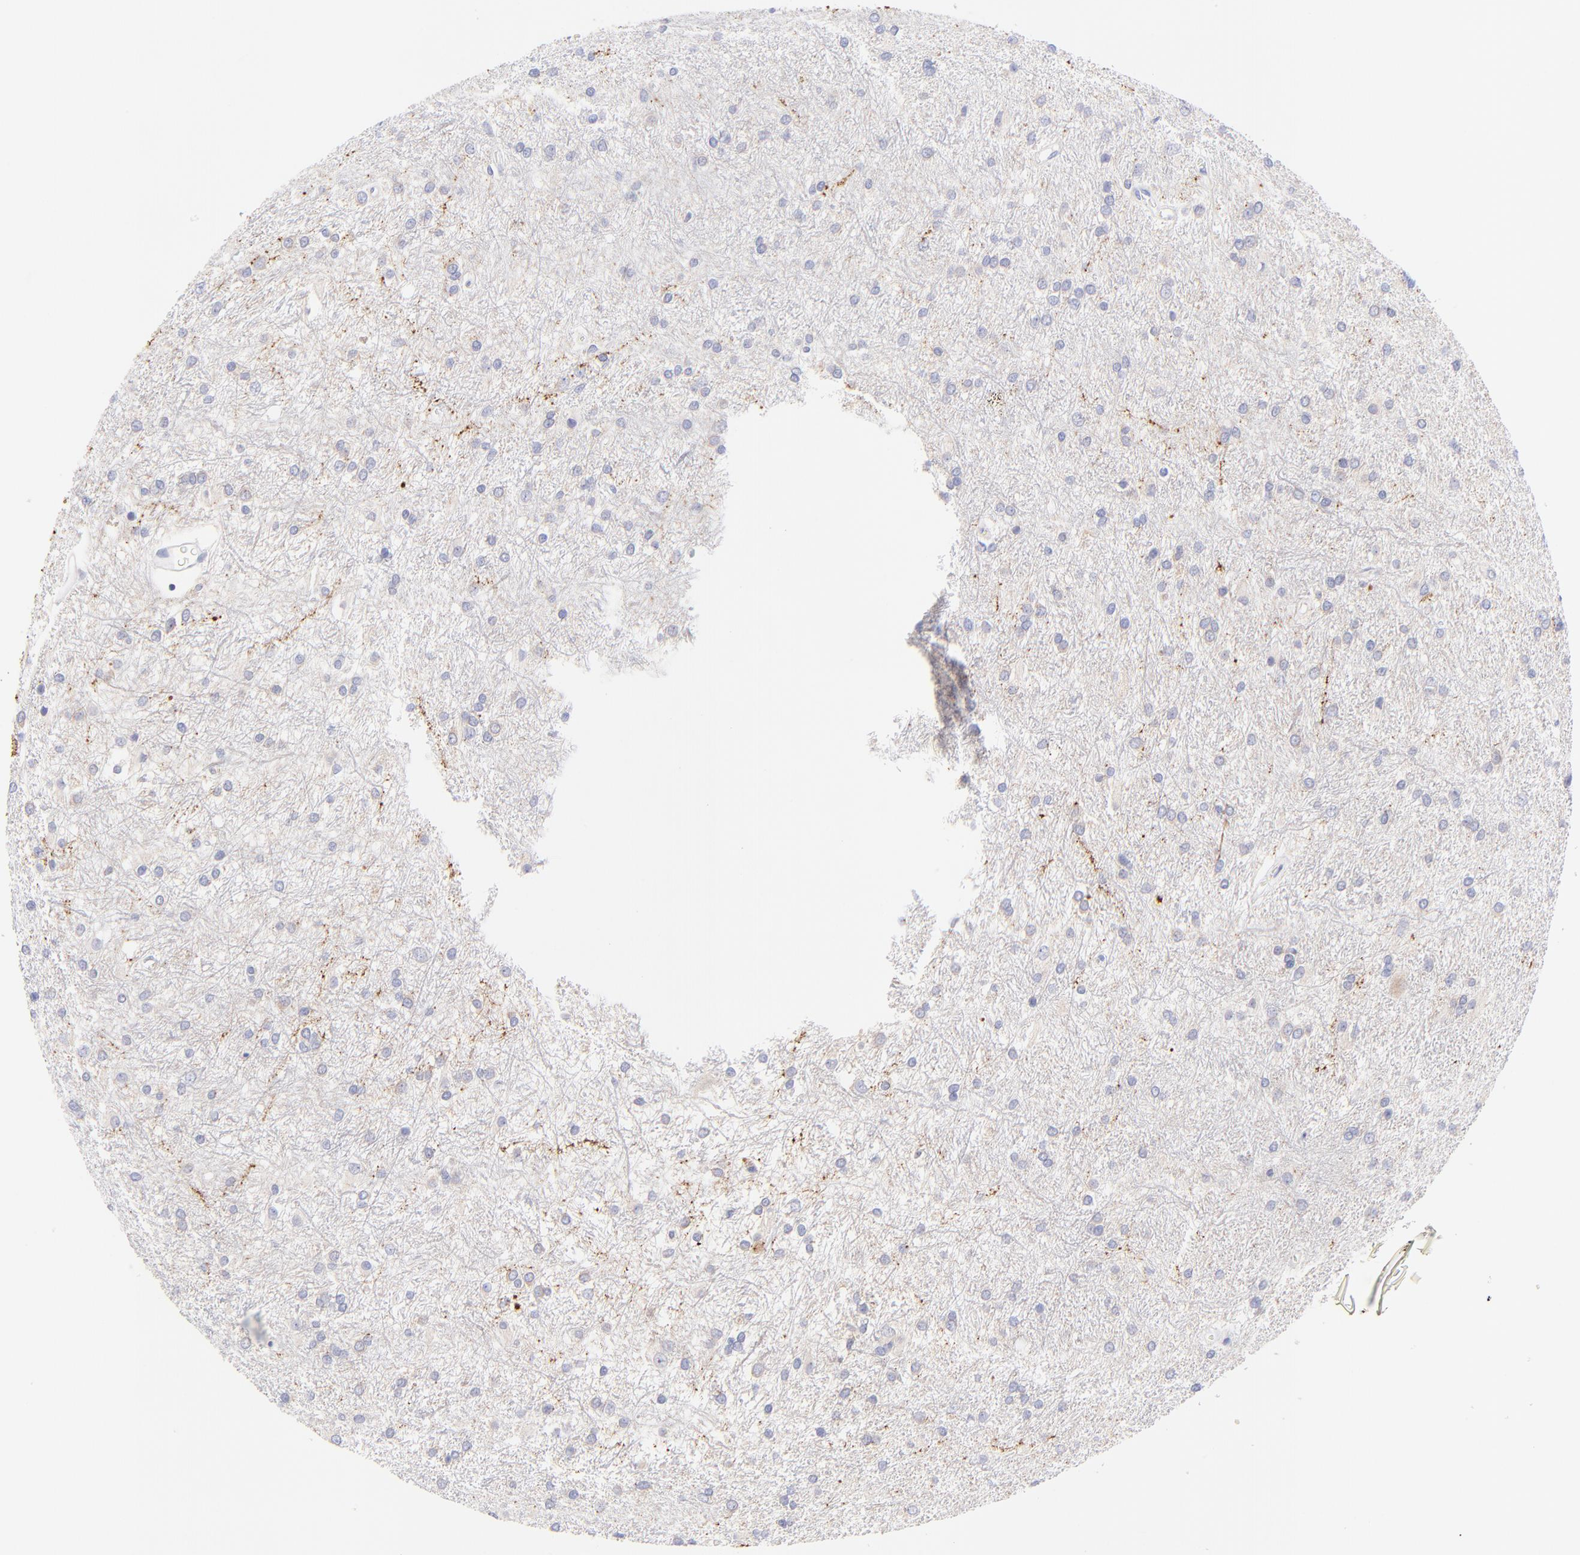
{"staining": {"intensity": "negative", "quantity": "none", "location": "none"}, "tissue": "glioma", "cell_type": "Tumor cells", "image_type": "cancer", "snomed": [{"axis": "morphology", "description": "Glioma, malignant, High grade"}, {"axis": "topography", "description": "Brain"}], "caption": "This is an IHC micrograph of glioma. There is no staining in tumor cells.", "gene": "RAB3A", "patient": {"sex": "female", "age": 50}}